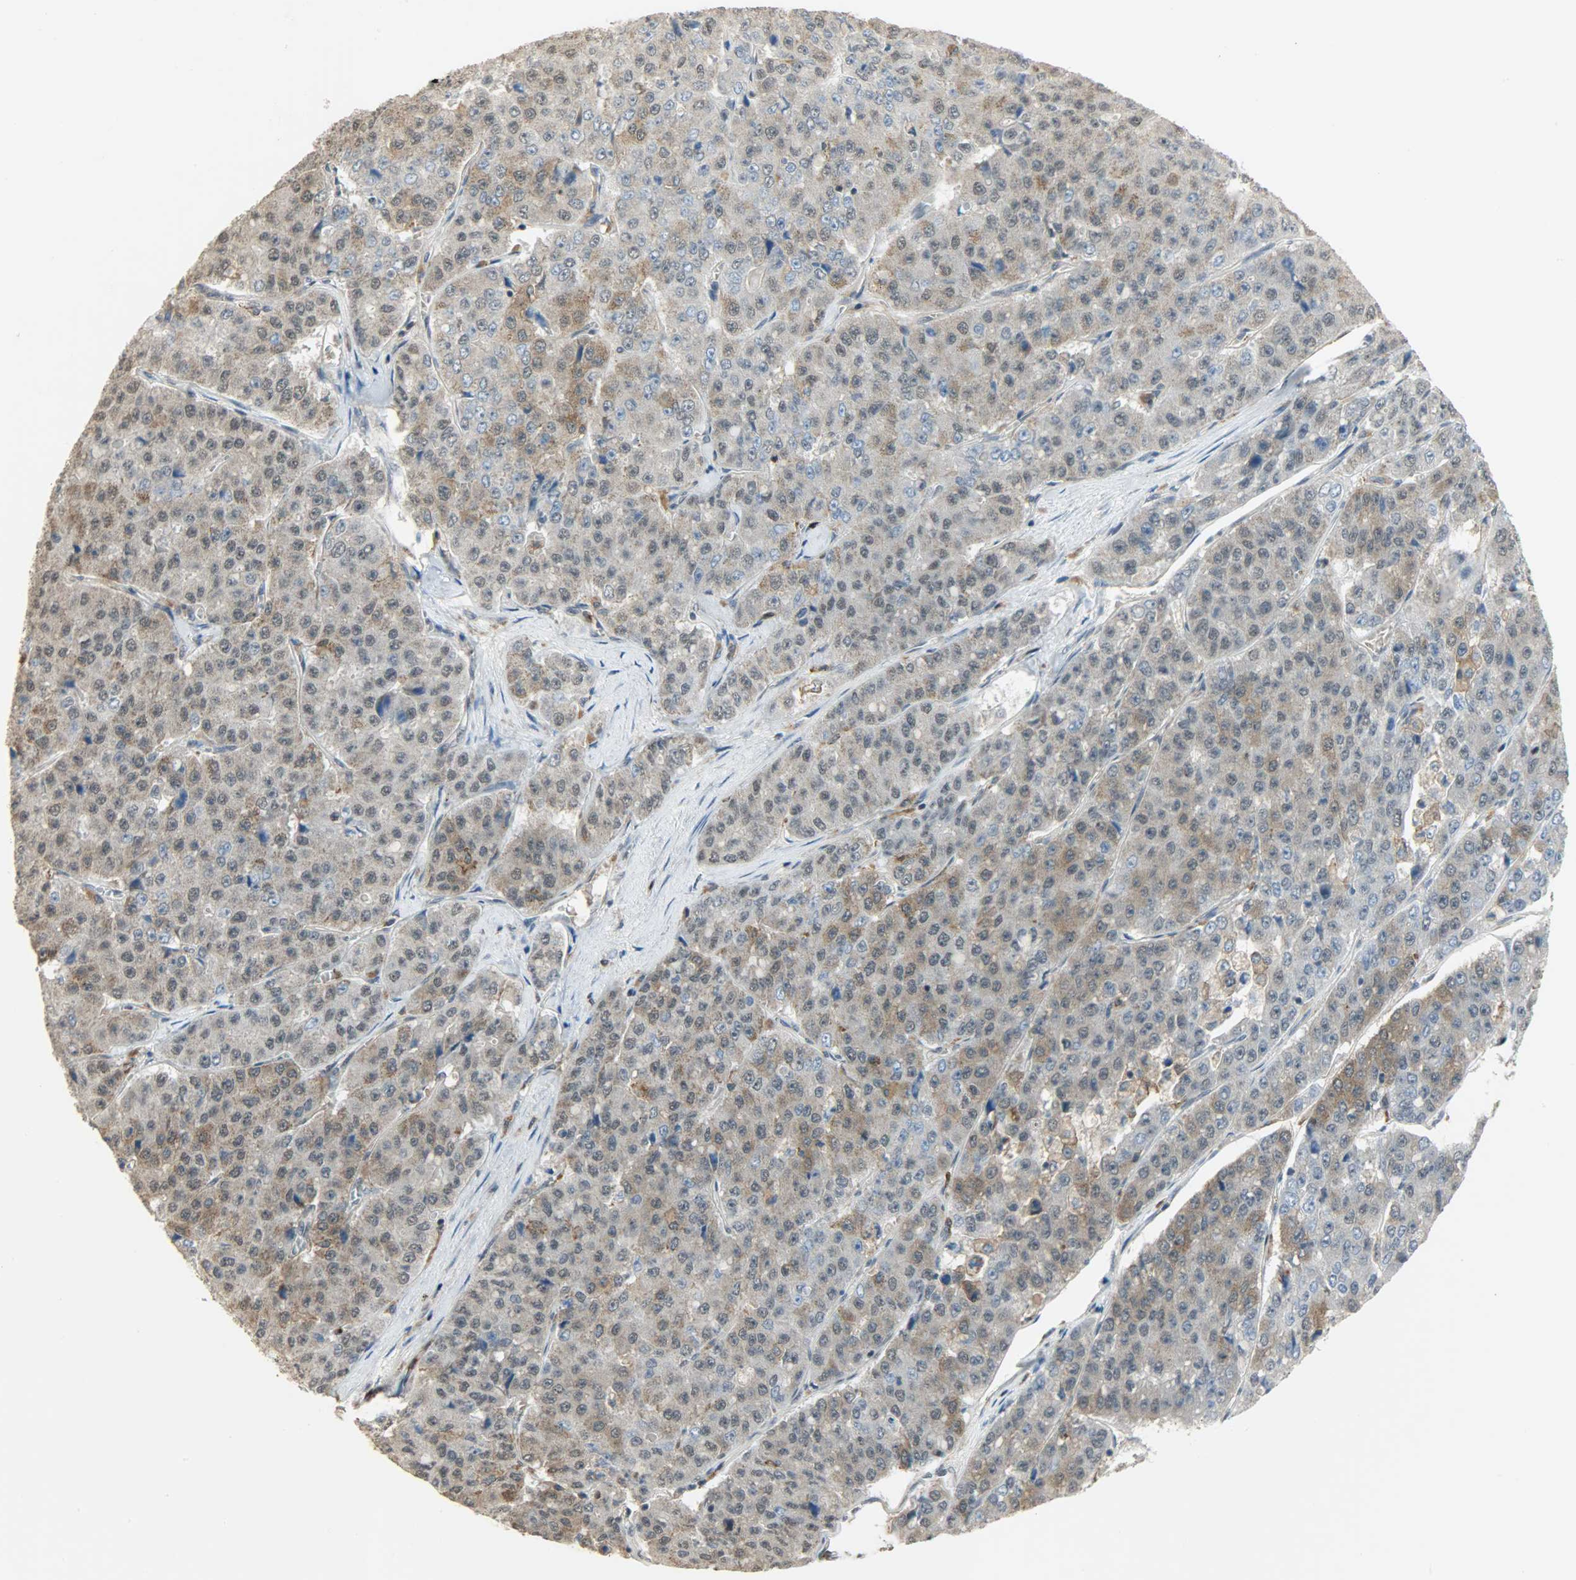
{"staining": {"intensity": "weak", "quantity": "25%-75%", "location": "cytoplasmic/membranous"}, "tissue": "pancreatic cancer", "cell_type": "Tumor cells", "image_type": "cancer", "snomed": [{"axis": "morphology", "description": "Adenocarcinoma, NOS"}, {"axis": "topography", "description": "Pancreas"}], "caption": "Brown immunohistochemical staining in pancreatic cancer exhibits weak cytoplasmic/membranous positivity in about 25%-75% of tumor cells.", "gene": "SKAP2", "patient": {"sex": "male", "age": 50}}